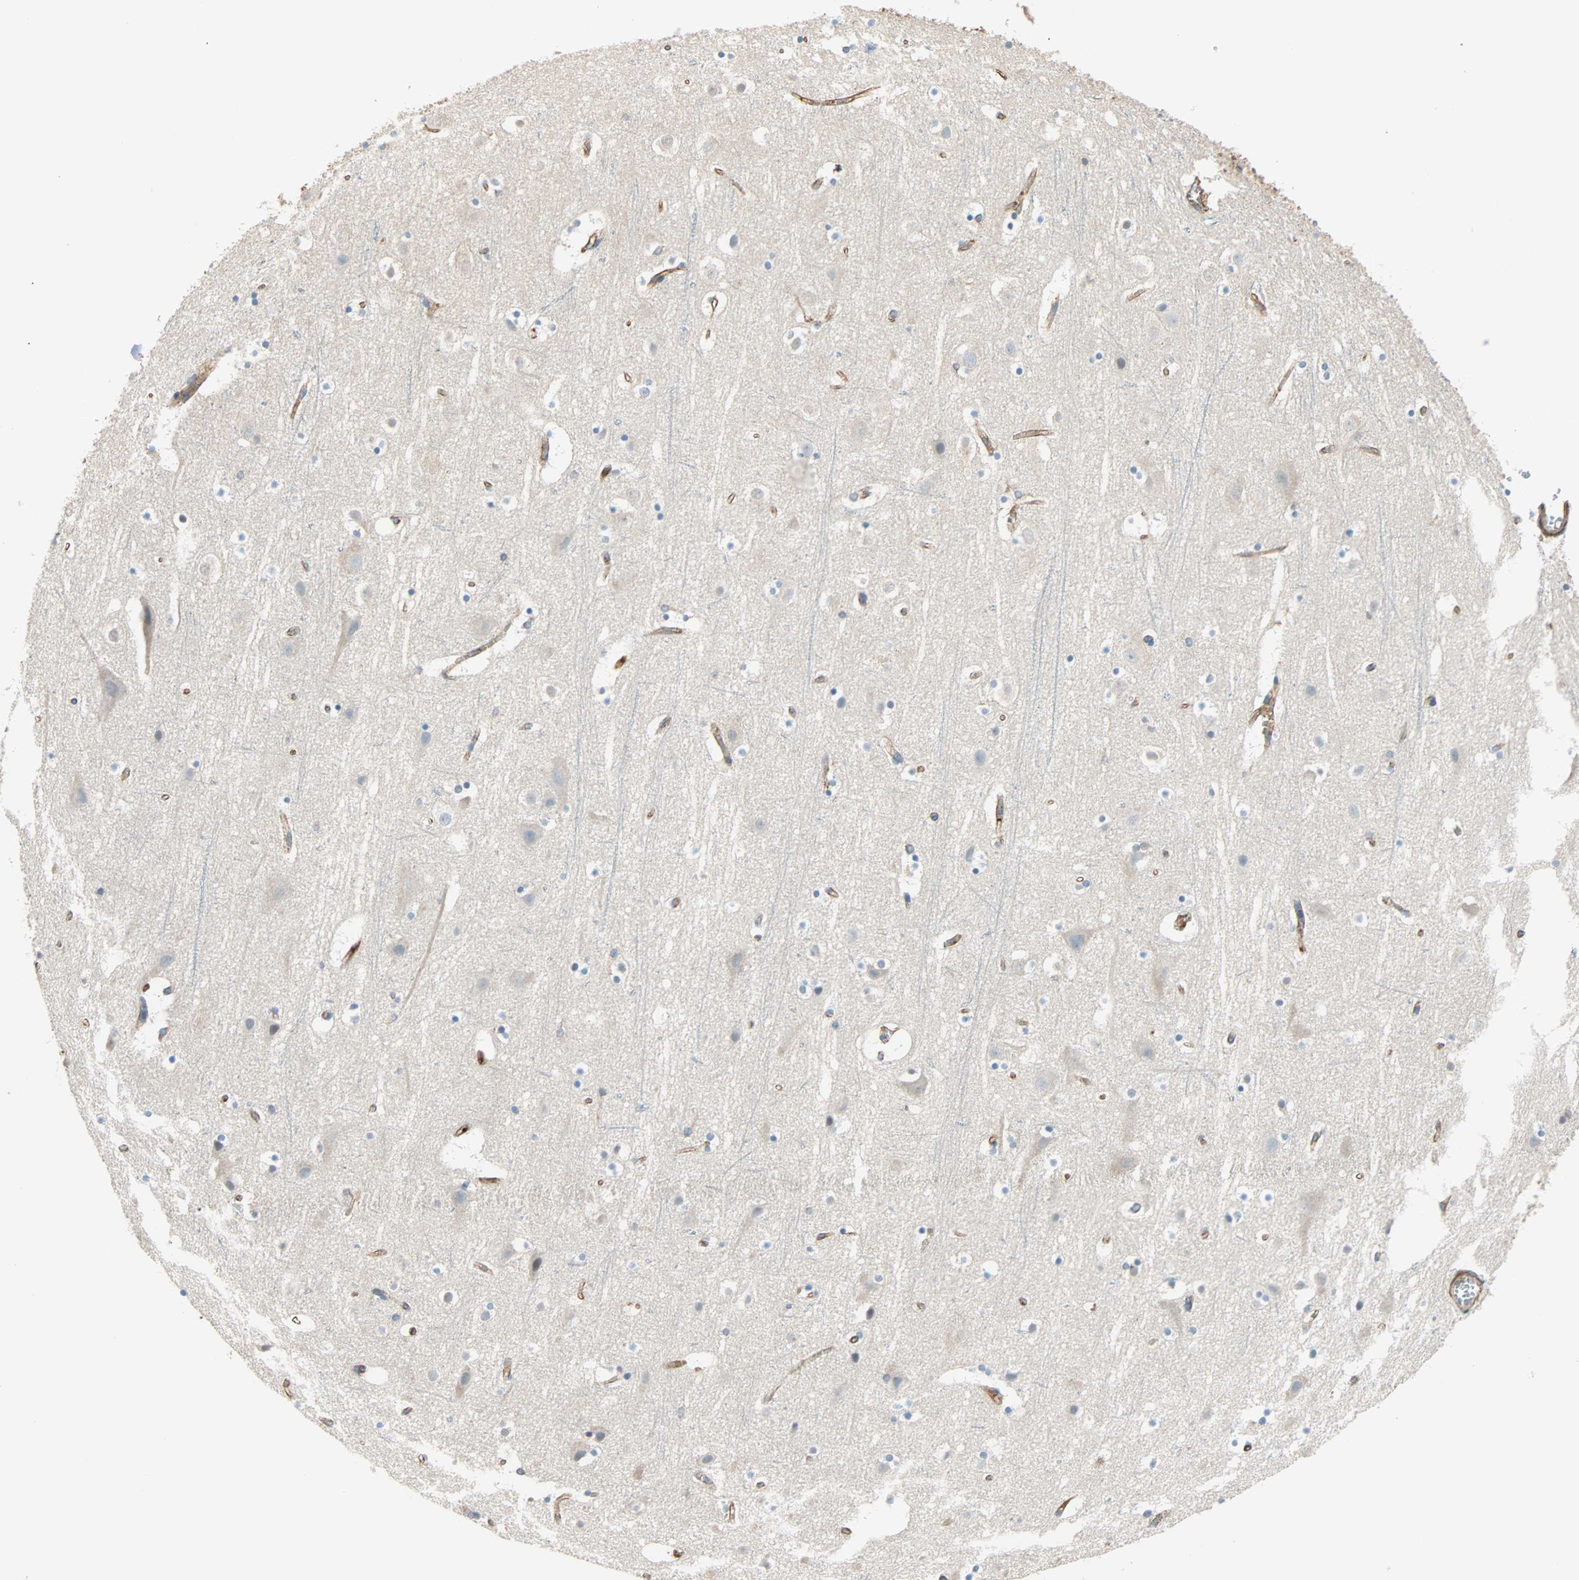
{"staining": {"intensity": "moderate", "quantity": "25%-75%", "location": "cytoplasmic/membranous"}, "tissue": "cerebral cortex", "cell_type": "Endothelial cells", "image_type": "normal", "snomed": [{"axis": "morphology", "description": "Normal tissue, NOS"}, {"axis": "topography", "description": "Cerebral cortex"}], "caption": "Protein analysis of unremarkable cerebral cortex exhibits moderate cytoplasmic/membranous positivity in approximately 25%-75% of endothelial cells.", "gene": "GALNT10", "patient": {"sex": "male", "age": 45}}